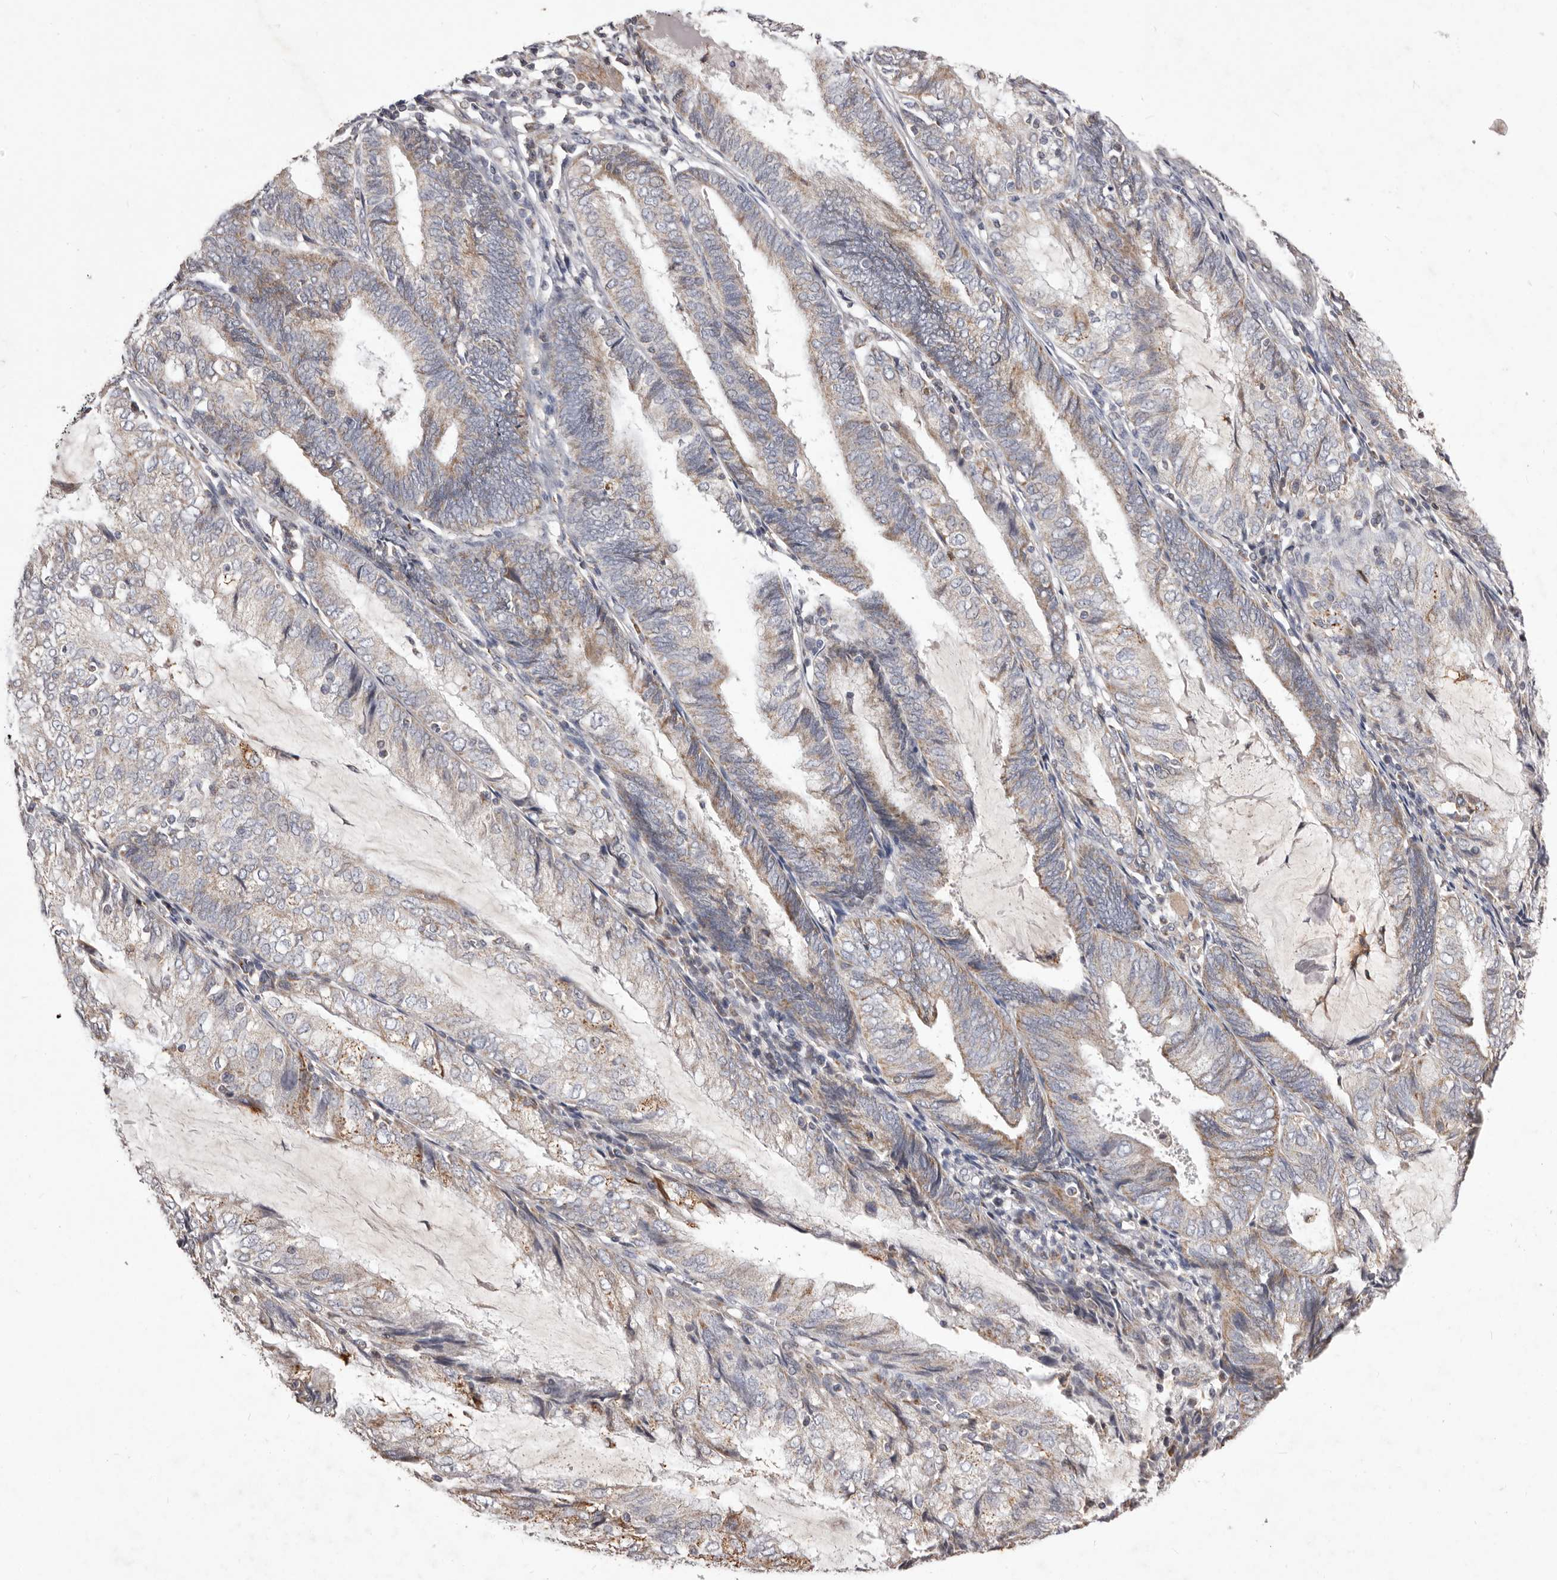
{"staining": {"intensity": "moderate", "quantity": "<25%", "location": "cytoplasmic/membranous"}, "tissue": "endometrial cancer", "cell_type": "Tumor cells", "image_type": "cancer", "snomed": [{"axis": "morphology", "description": "Adenocarcinoma, NOS"}, {"axis": "topography", "description": "Endometrium"}], "caption": "Adenocarcinoma (endometrial) stained for a protein (brown) displays moderate cytoplasmic/membranous positive staining in approximately <25% of tumor cells.", "gene": "CXCL14", "patient": {"sex": "female", "age": 81}}